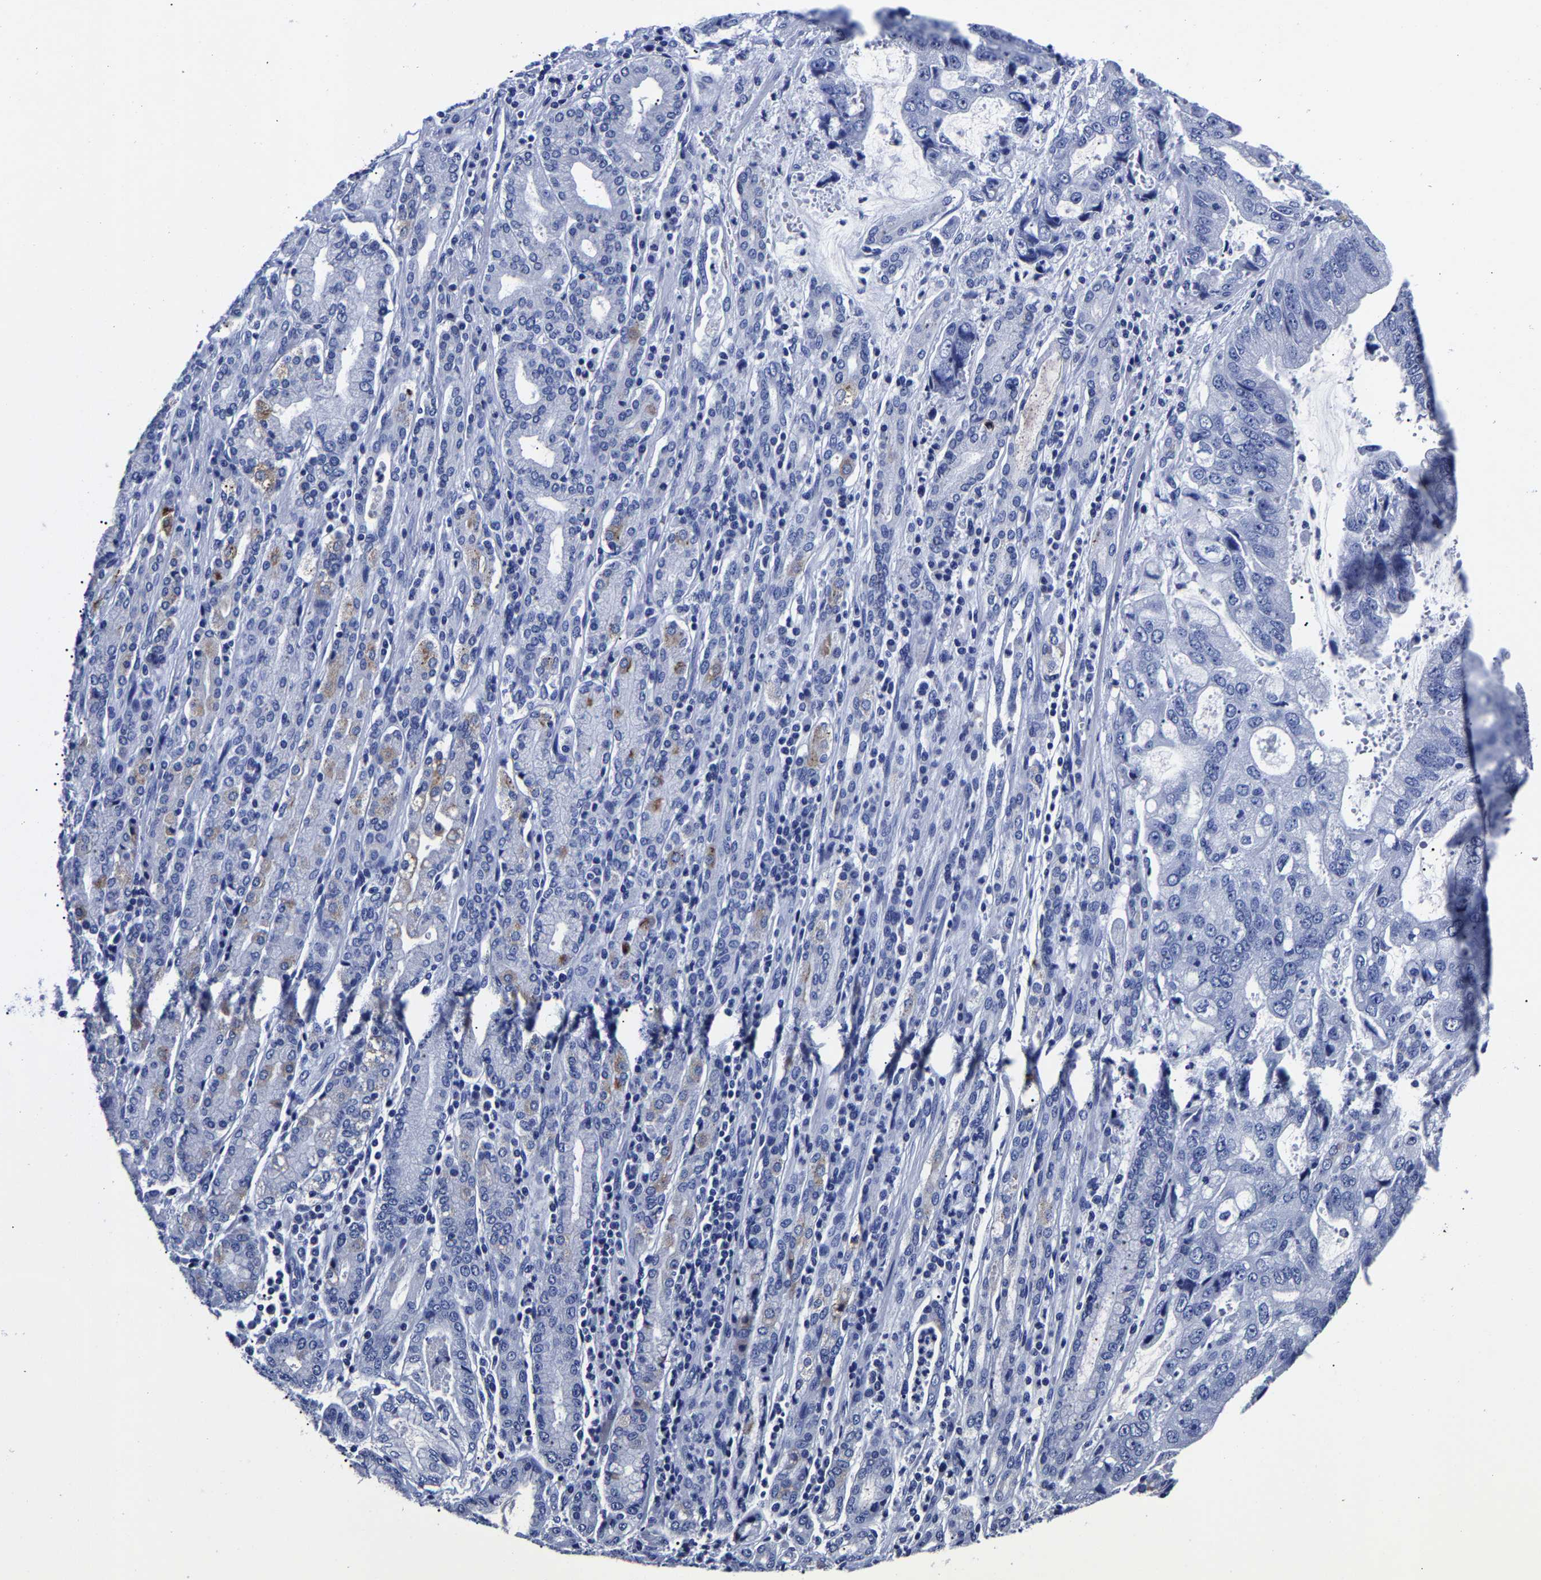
{"staining": {"intensity": "negative", "quantity": "none", "location": "none"}, "tissue": "stomach cancer", "cell_type": "Tumor cells", "image_type": "cancer", "snomed": [{"axis": "morphology", "description": "Normal tissue, NOS"}, {"axis": "morphology", "description": "Adenocarcinoma, NOS"}, {"axis": "topography", "description": "Stomach"}], "caption": "Histopathology image shows no significant protein staining in tumor cells of stomach adenocarcinoma. (Brightfield microscopy of DAB (3,3'-diaminobenzidine) IHC at high magnification).", "gene": "CPA2", "patient": {"sex": "male", "age": 62}}